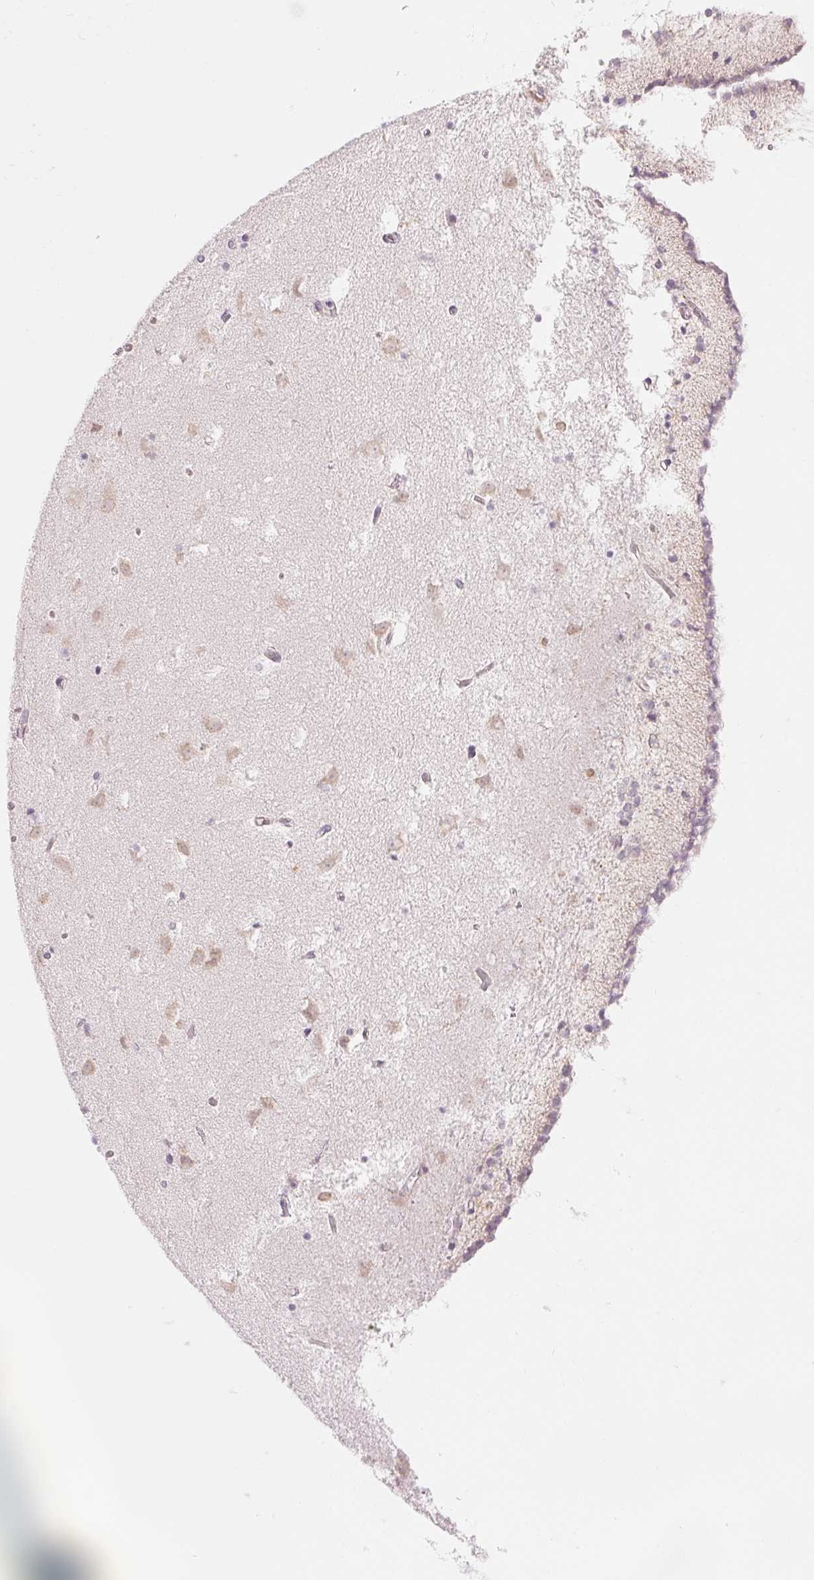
{"staining": {"intensity": "negative", "quantity": "none", "location": "none"}, "tissue": "caudate", "cell_type": "Glial cells", "image_type": "normal", "snomed": [{"axis": "morphology", "description": "Normal tissue, NOS"}, {"axis": "topography", "description": "Lateral ventricle wall"}], "caption": "DAB immunohistochemical staining of normal caudate reveals no significant expression in glial cells. (DAB (3,3'-diaminobenzidine) IHC, high magnification).", "gene": "GNMT", "patient": {"sex": "female", "age": 42}}